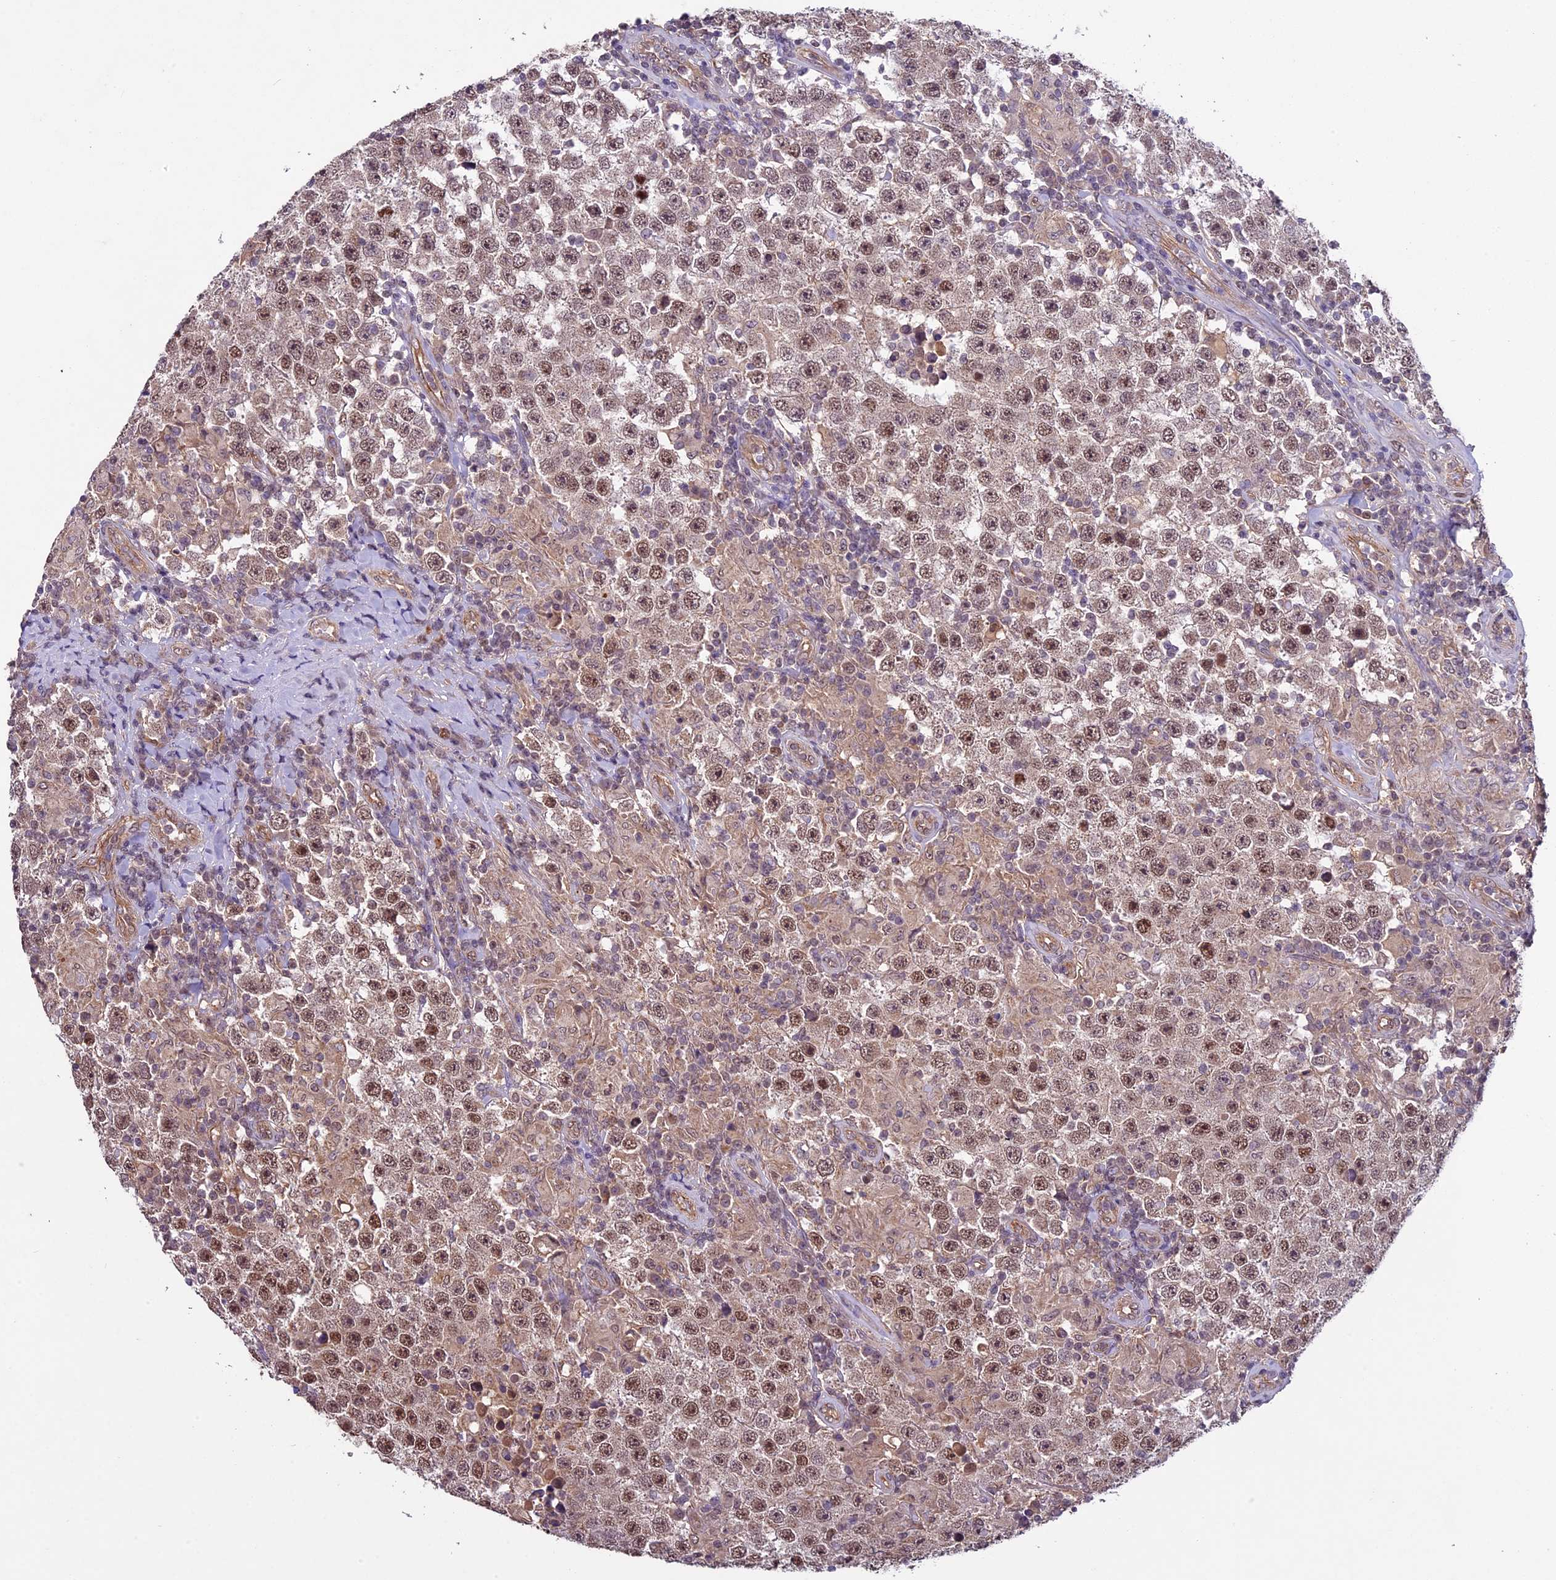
{"staining": {"intensity": "moderate", "quantity": ">75%", "location": "cytoplasmic/membranous,nuclear"}, "tissue": "testis cancer", "cell_type": "Tumor cells", "image_type": "cancer", "snomed": [{"axis": "morphology", "description": "Normal tissue, NOS"}, {"axis": "morphology", "description": "Urothelial carcinoma, High grade"}, {"axis": "morphology", "description": "Seminoma, NOS"}, {"axis": "morphology", "description": "Carcinoma, Embryonal, NOS"}, {"axis": "topography", "description": "Urinary bladder"}, {"axis": "topography", "description": "Testis"}], "caption": "Brown immunohistochemical staining in human testis cancer exhibits moderate cytoplasmic/membranous and nuclear positivity in about >75% of tumor cells.", "gene": "C3orf70", "patient": {"sex": "male", "age": 41}}